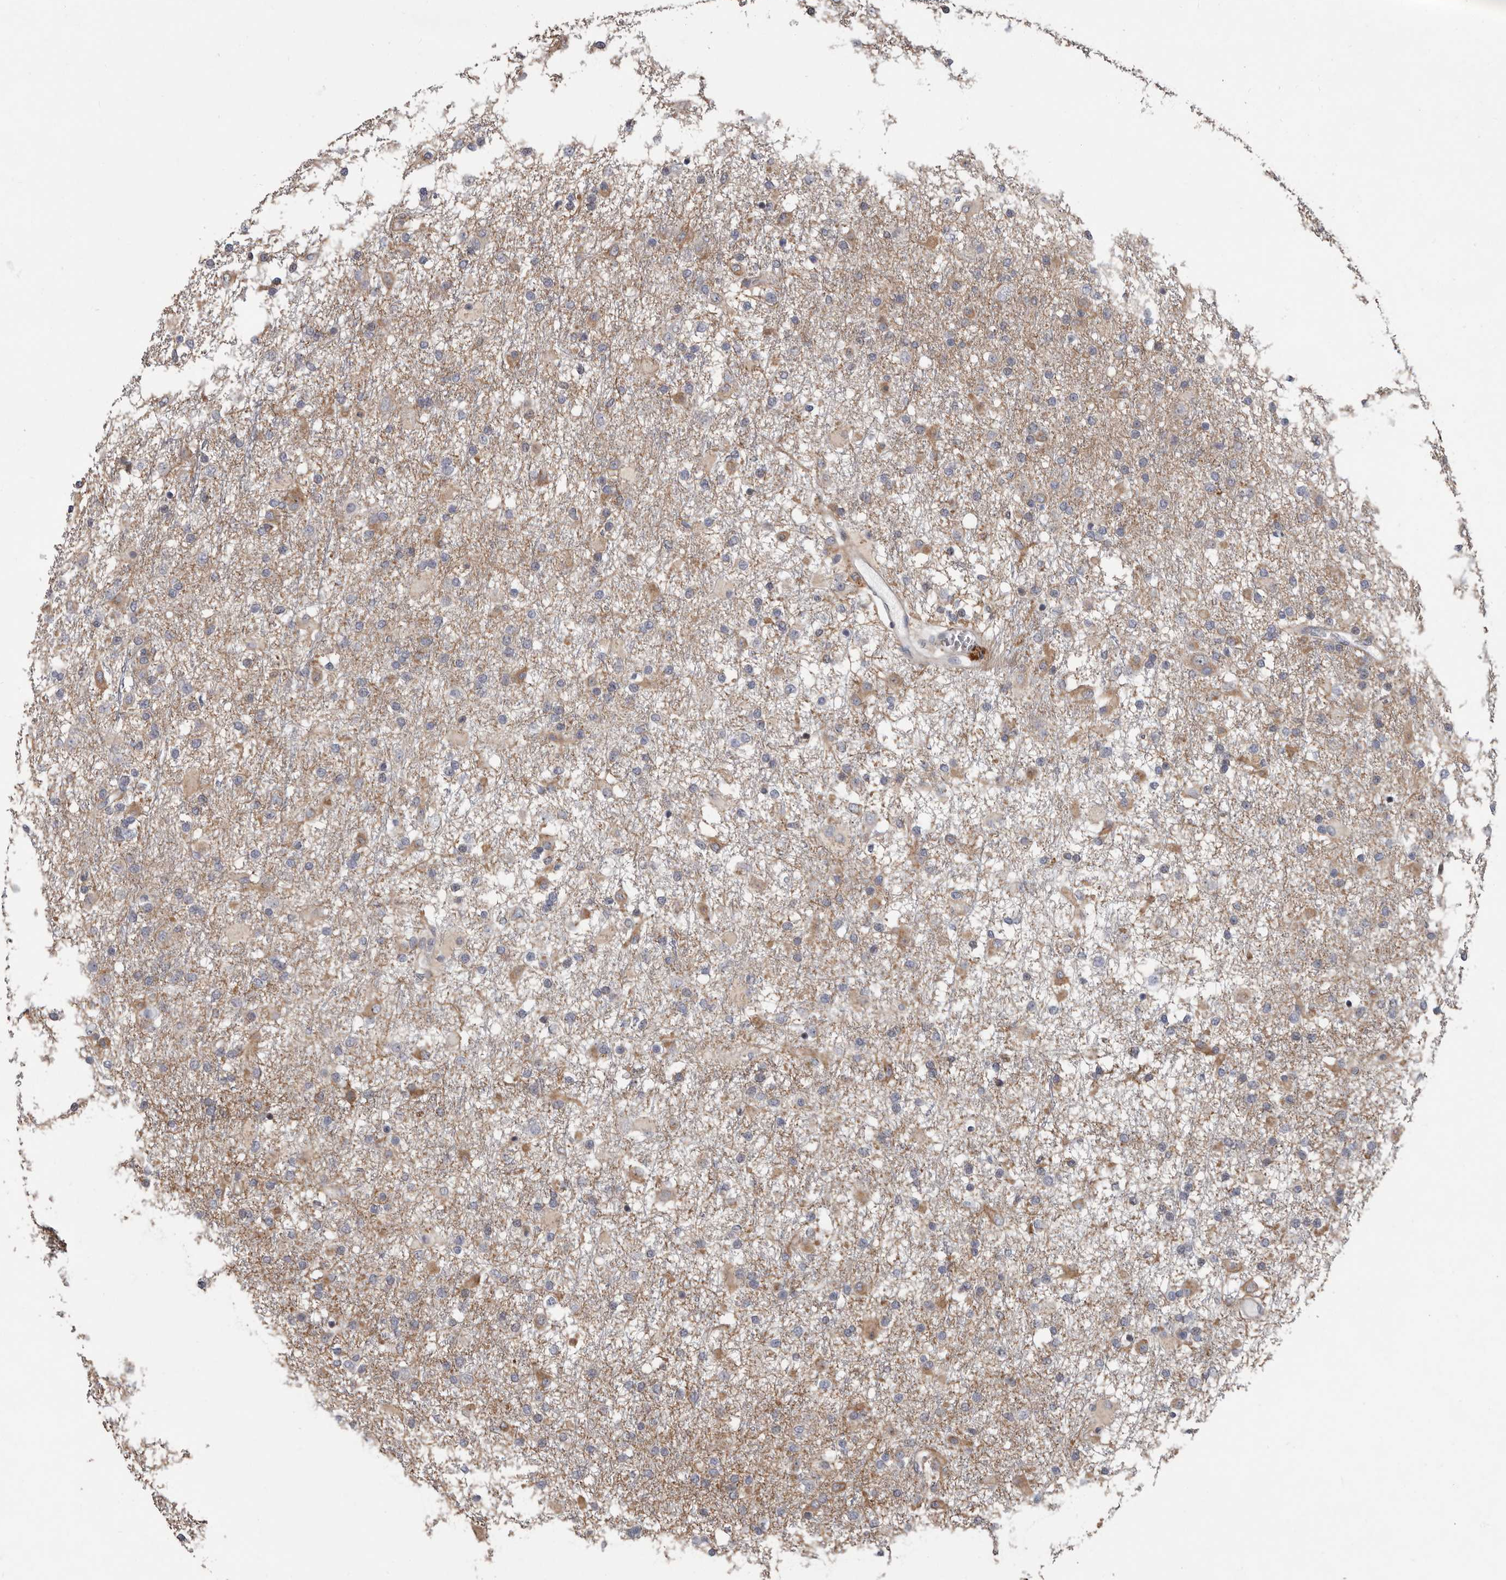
{"staining": {"intensity": "negative", "quantity": "none", "location": "none"}, "tissue": "glioma", "cell_type": "Tumor cells", "image_type": "cancer", "snomed": [{"axis": "morphology", "description": "Glioma, malignant, Low grade"}, {"axis": "topography", "description": "Brain"}], "caption": "Micrograph shows no protein expression in tumor cells of glioma tissue.", "gene": "FGFR4", "patient": {"sex": "male", "age": 65}}